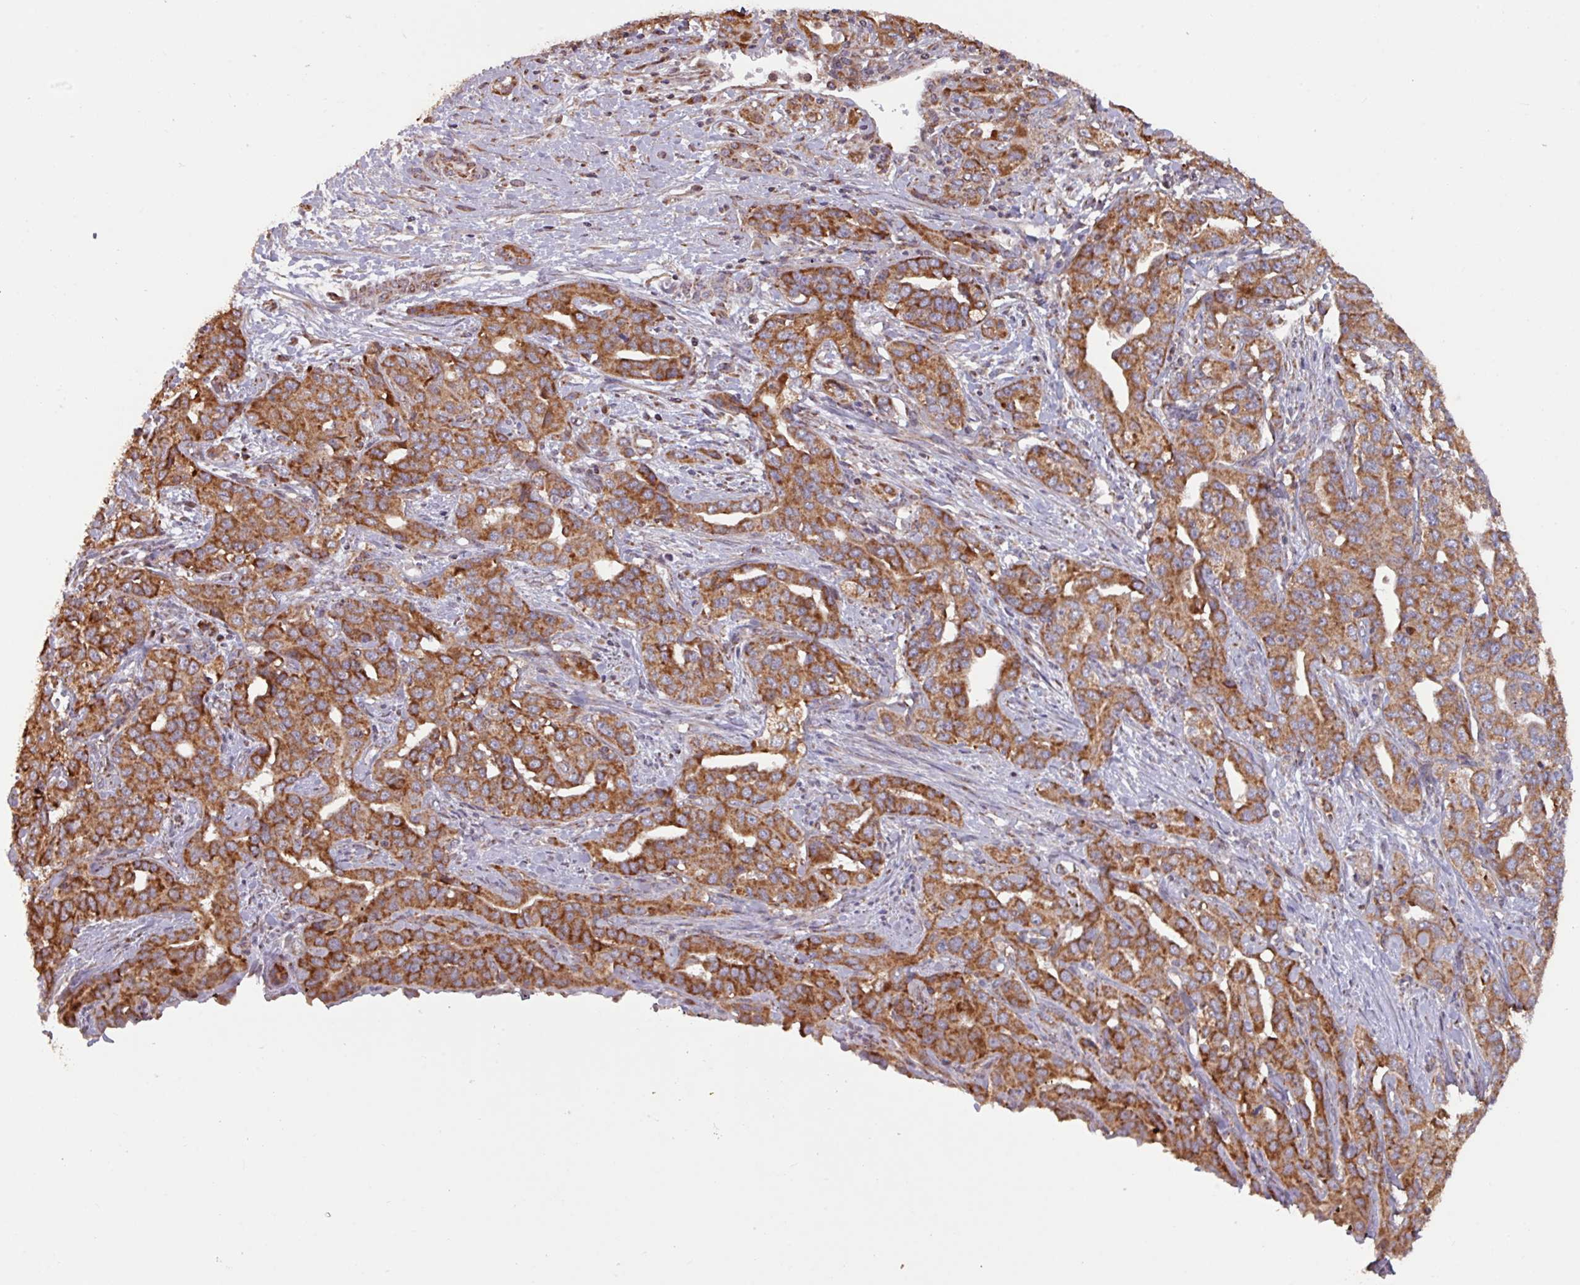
{"staining": {"intensity": "strong", "quantity": ">75%", "location": "cytoplasmic/membranous"}, "tissue": "liver cancer", "cell_type": "Tumor cells", "image_type": "cancer", "snomed": [{"axis": "morphology", "description": "Cholangiocarcinoma"}, {"axis": "topography", "description": "Liver"}], "caption": "Protein expression analysis of human cholangiocarcinoma (liver) reveals strong cytoplasmic/membranous expression in approximately >75% of tumor cells.", "gene": "COX7C", "patient": {"sex": "male", "age": 59}}